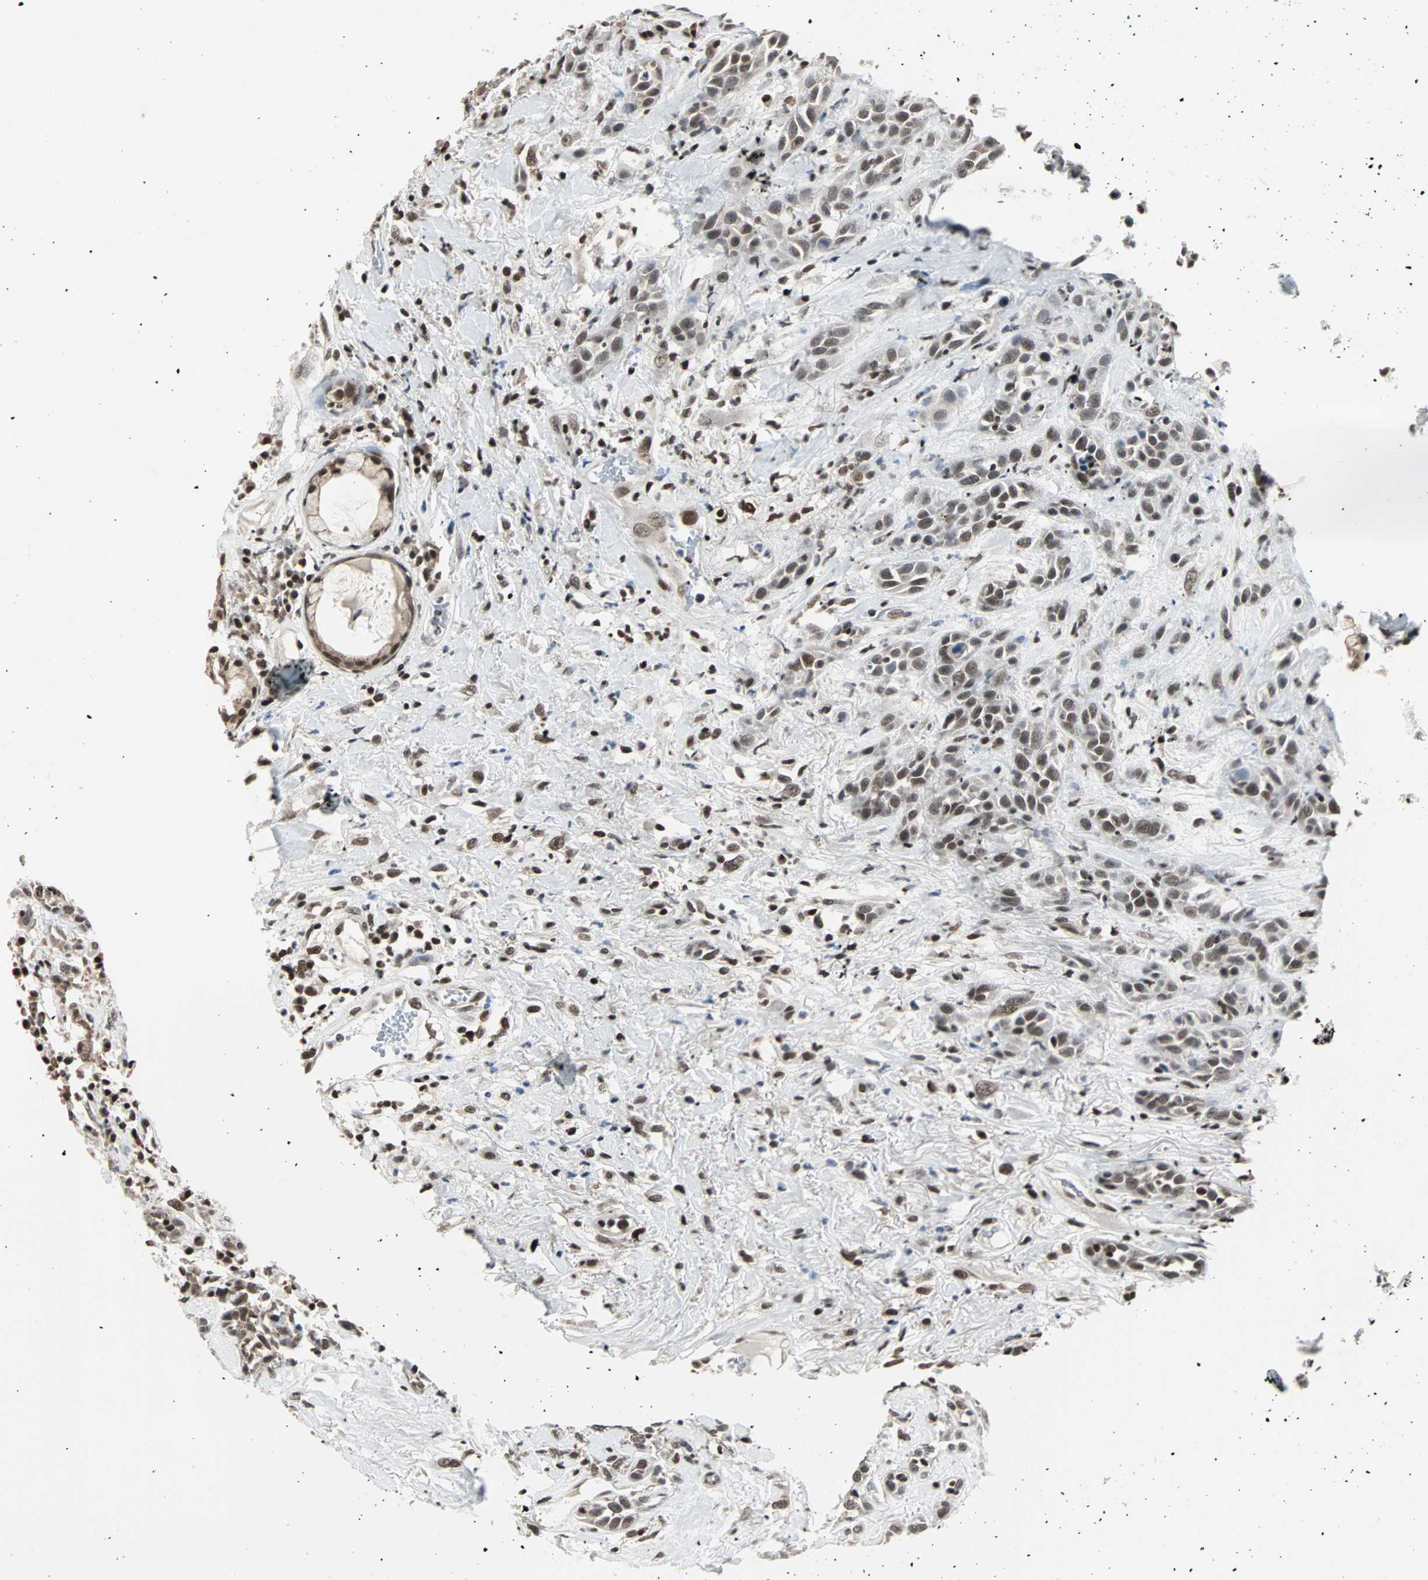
{"staining": {"intensity": "moderate", "quantity": ">75%", "location": "nuclear"}, "tissue": "head and neck cancer", "cell_type": "Tumor cells", "image_type": "cancer", "snomed": [{"axis": "morphology", "description": "Squamous cell carcinoma, NOS"}, {"axis": "topography", "description": "Head-Neck"}], "caption": "Head and neck cancer (squamous cell carcinoma) stained with a brown dye exhibits moderate nuclear positive staining in about >75% of tumor cells.", "gene": "TERF2IP", "patient": {"sex": "male", "age": 62}}